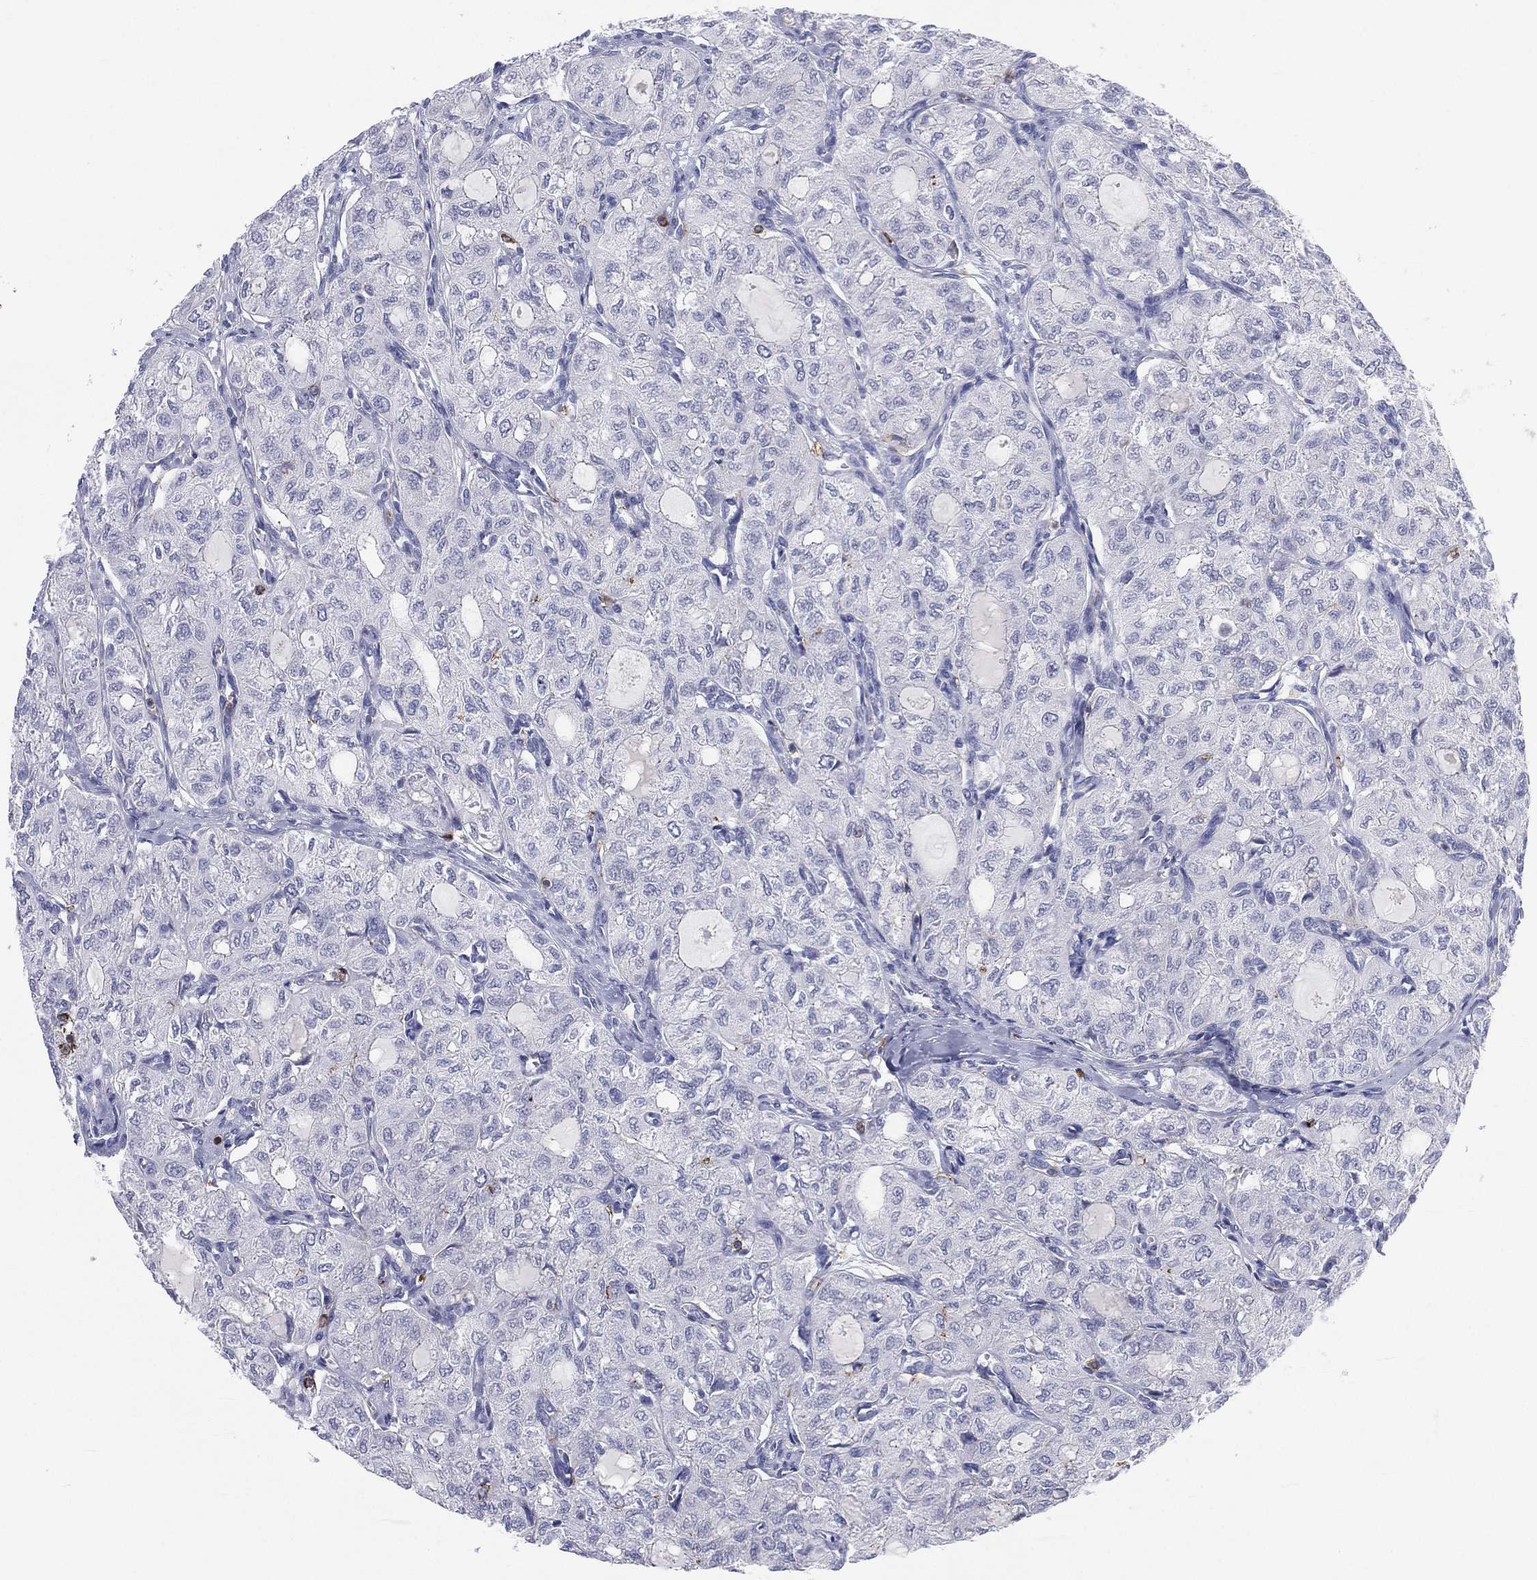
{"staining": {"intensity": "negative", "quantity": "none", "location": "none"}, "tissue": "thyroid cancer", "cell_type": "Tumor cells", "image_type": "cancer", "snomed": [{"axis": "morphology", "description": "Follicular adenoma carcinoma, NOS"}, {"axis": "topography", "description": "Thyroid gland"}], "caption": "Photomicrograph shows no protein positivity in tumor cells of follicular adenoma carcinoma (thyroid) tissue.", "gene": "SELPLG", "patient": {"sex": "male", "age": 75}}